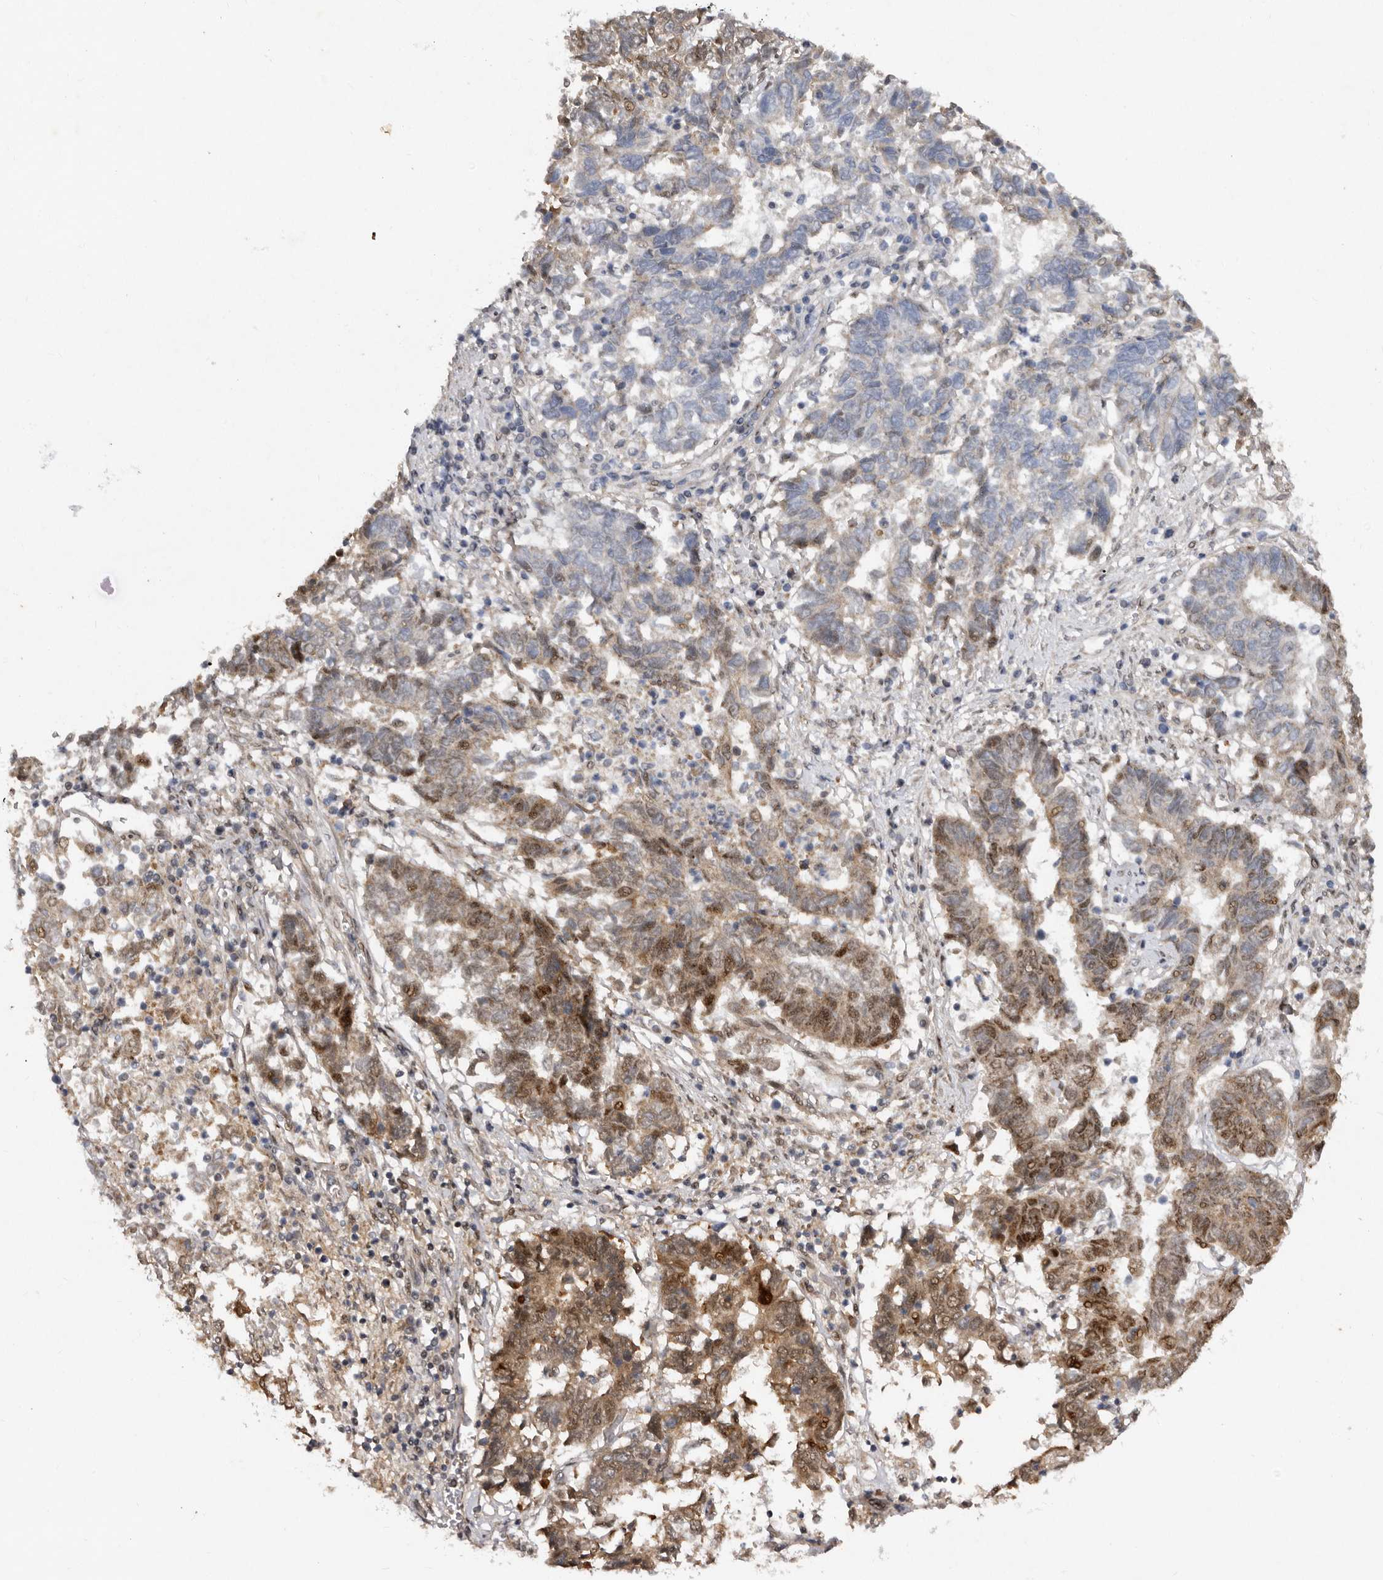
{"staining": {"intensity": "moderate", "quantity": "25%-75%", "location": "cytoplasmic/membranous,nuclear"}, "tissue": "endometrial cancer", "cell_type": "Tumor cells", "image_type": "cancer", "snomed": [{"axis": "morphology", "description": "Adenocarcinoma, NOS"}, {"axis": "topography", "description": "Endometrium"}], "caption": "Endometrial cancer (adenocarcinoma) stained with a brown dye demonstrates moderate cytoplasmic/membranous and nuclear positive positivity in approximately 25%-75% of tumor cells.", "gene": "ABL1", "patient": {"sex": "female", "age": 80}}